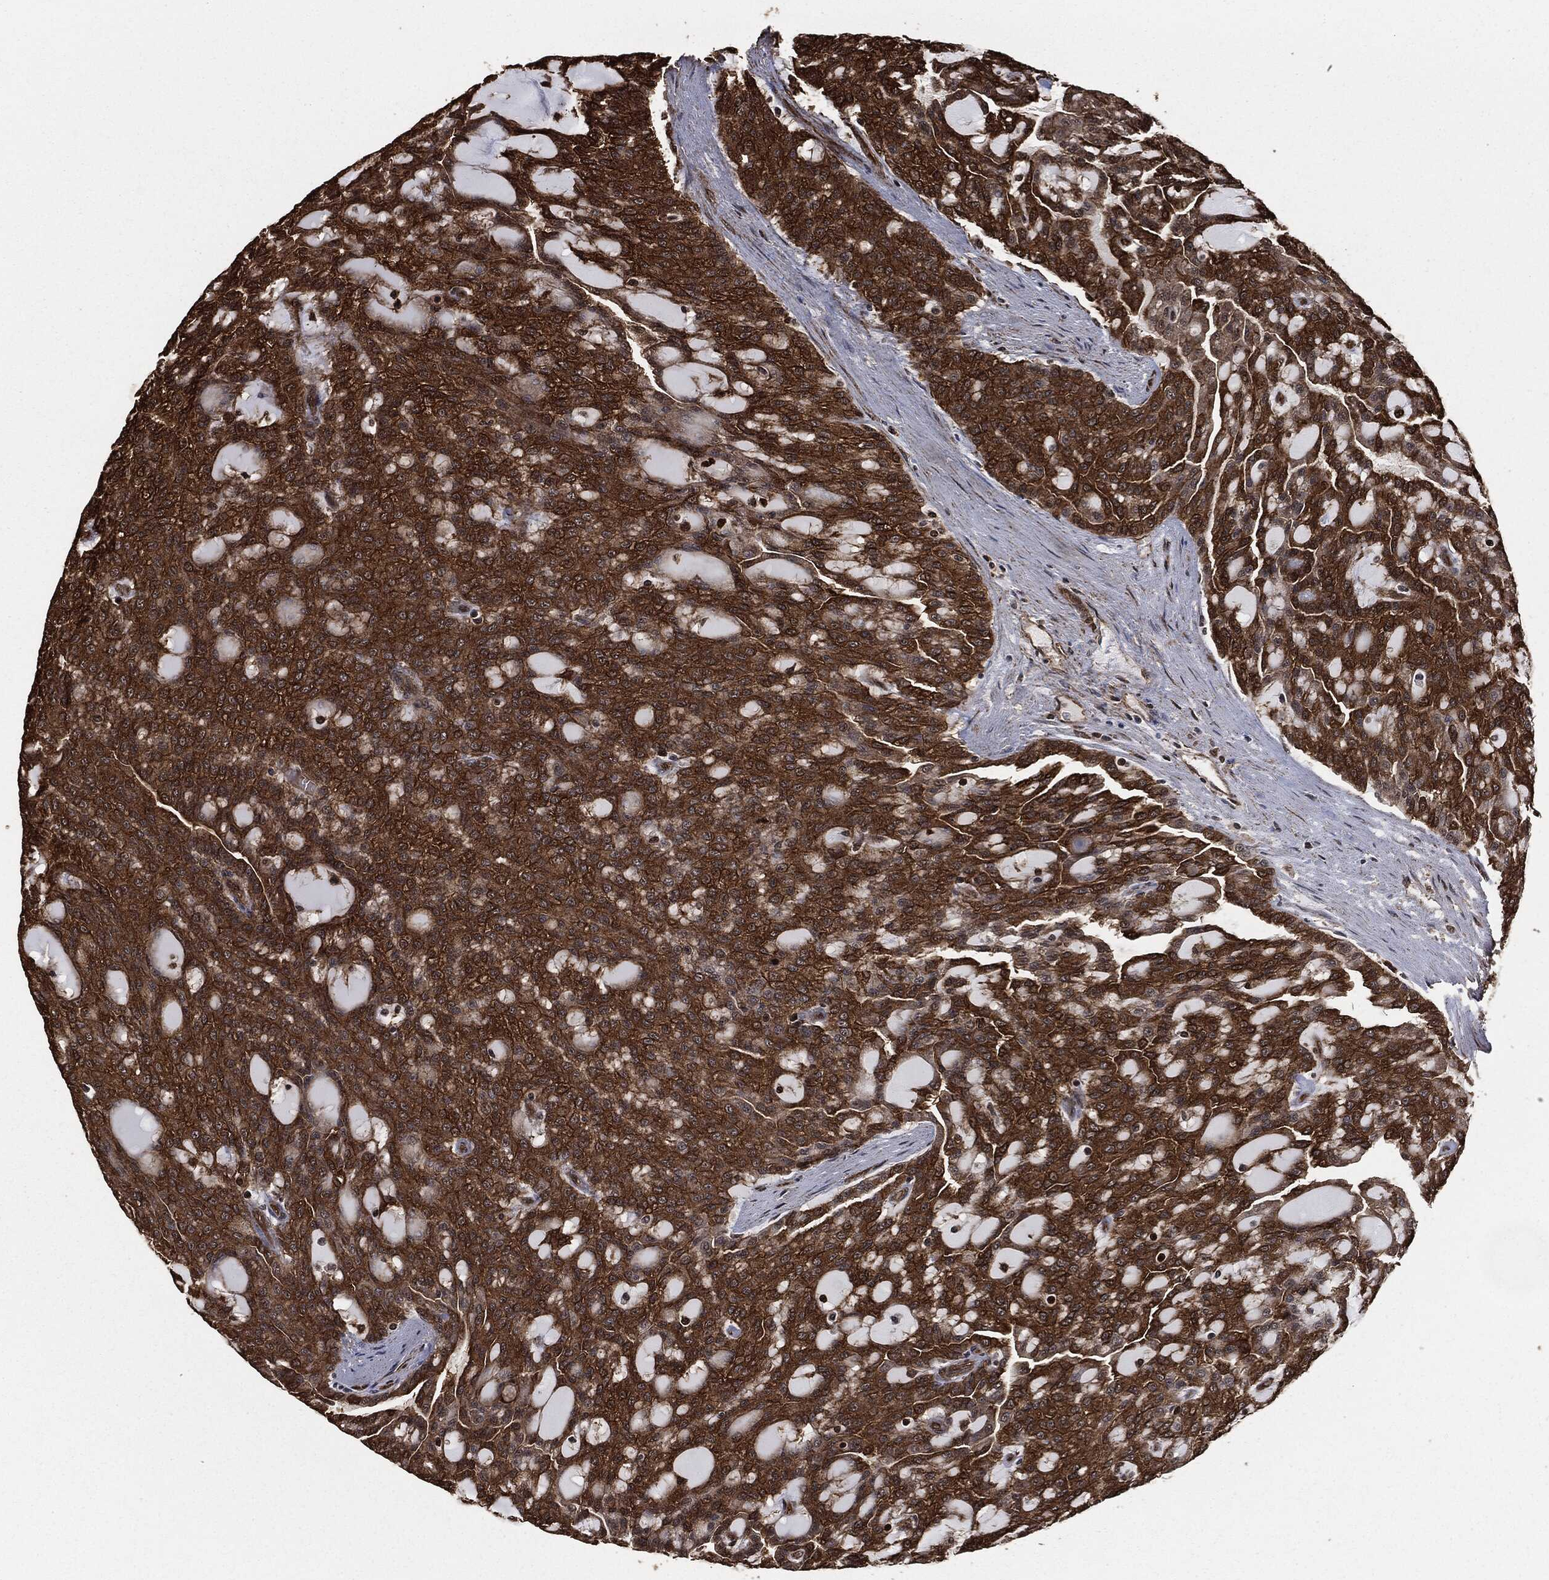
{"staining": {"intensity": "strong", "quantity": ">75%", "location": "cytoplasmic/membranous"}, "tissue": "renal cancer", "cell_type": "Tumor cells", "image_type": "cancer", "snomed": [{"axis": "morphology", "description": "Adenocarcinoma, NOS"}, {"axis": "topography", "description": "Kidney"}], "caption": "Immunohistochemistry (IHC) of human renal adenocarcinoma shows high levels of strong cytoplasmic/membranous expression in about >75% of tumor cells.", "gene": "HRAS", "patient": {"sex": "male", "age": 63}}